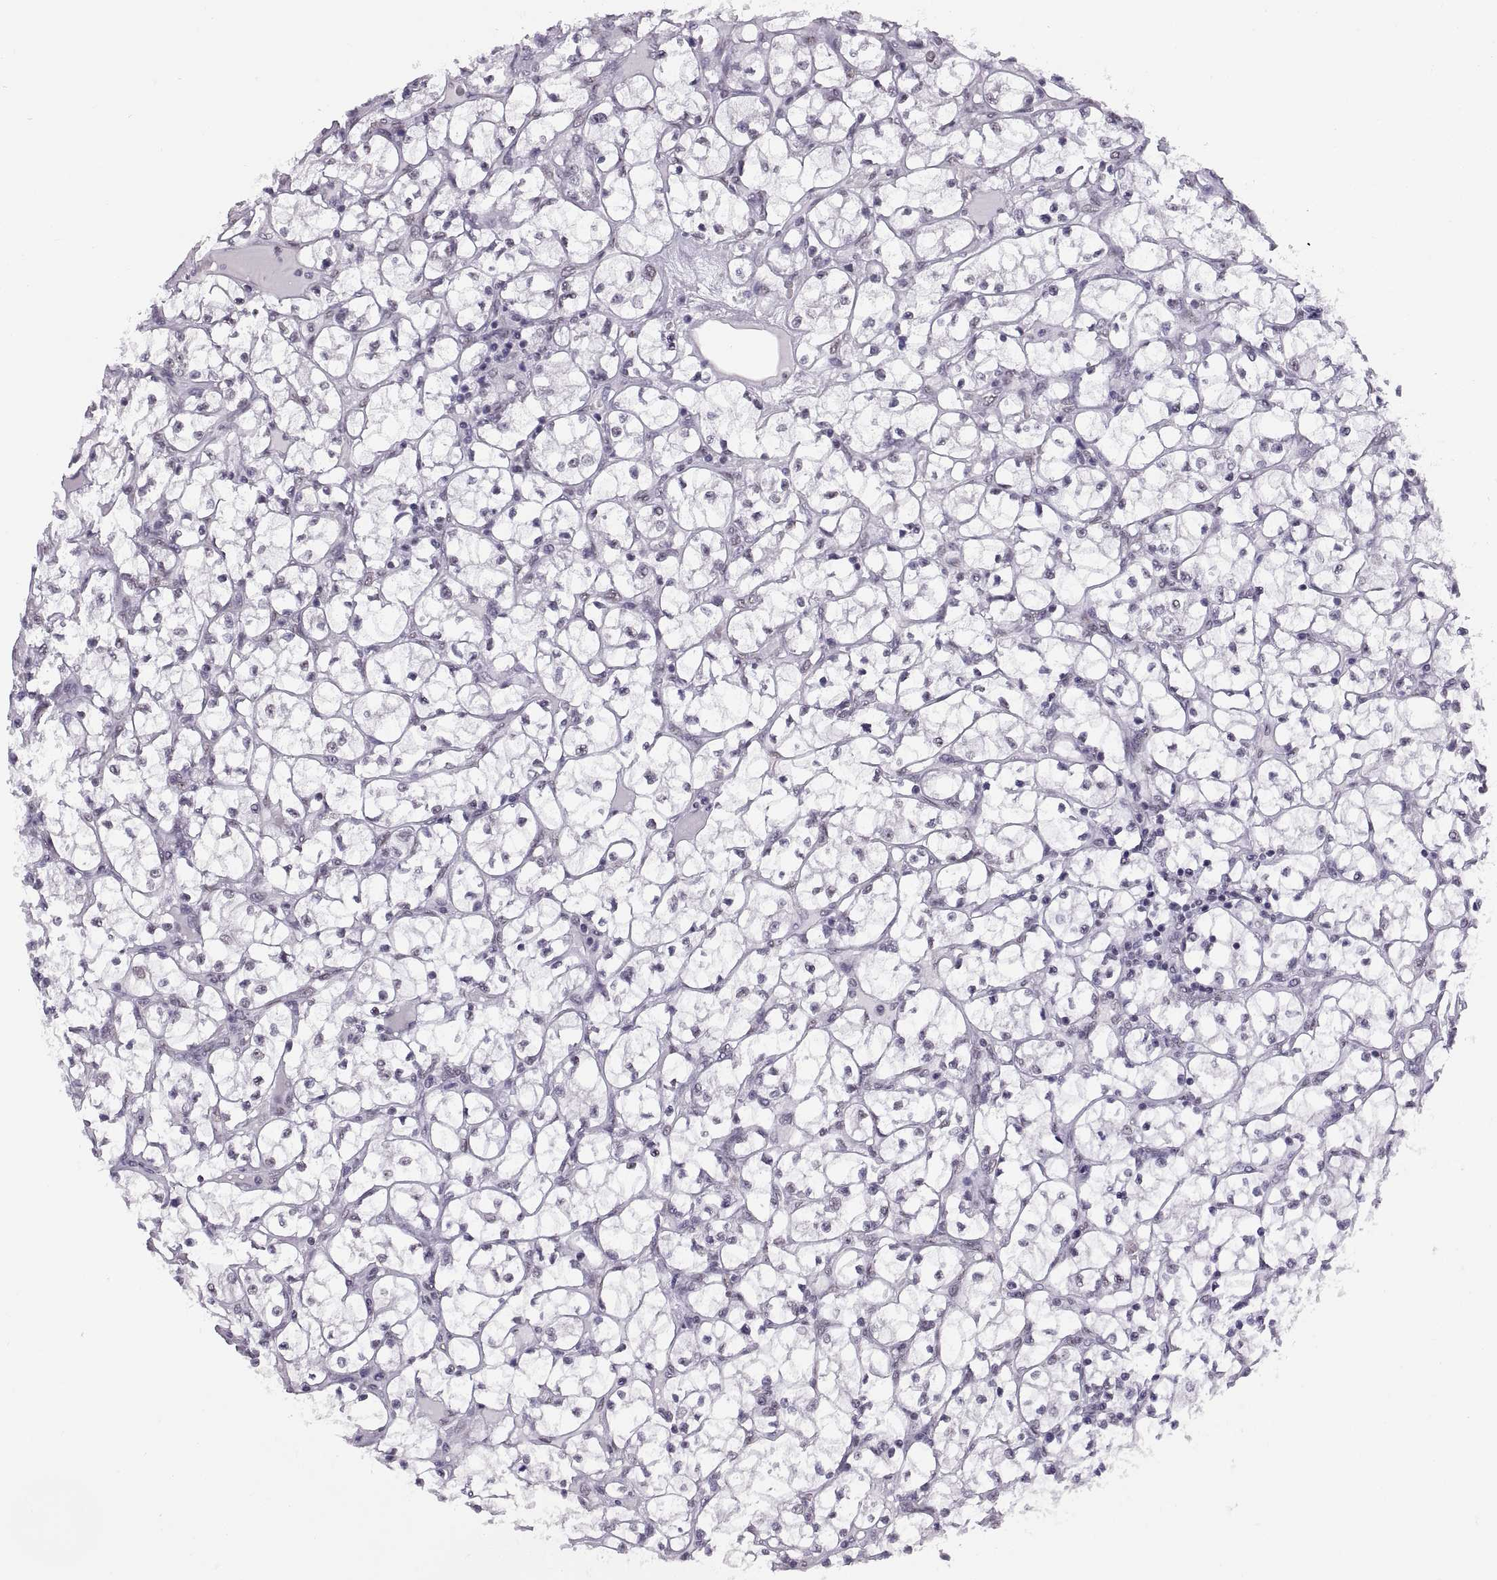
{"staining": {"intensity": "negative", "quantity": "none", "location": "none"}, "tissue": "renal cancer", "cell_type": "Tumor cells", "image_type": "cancer", "snomed": [{"axis": "morphology", "description": "Adenocarcinoma, NOS"}, {"axis": "topography", "description": "Kidney"}], "caption": "Tumor cells are negative for brown protein staining in renal cancer (adenocarcinoma).", "gene": "CARTPT", "patient": {"sex": "female", "age": 64}}